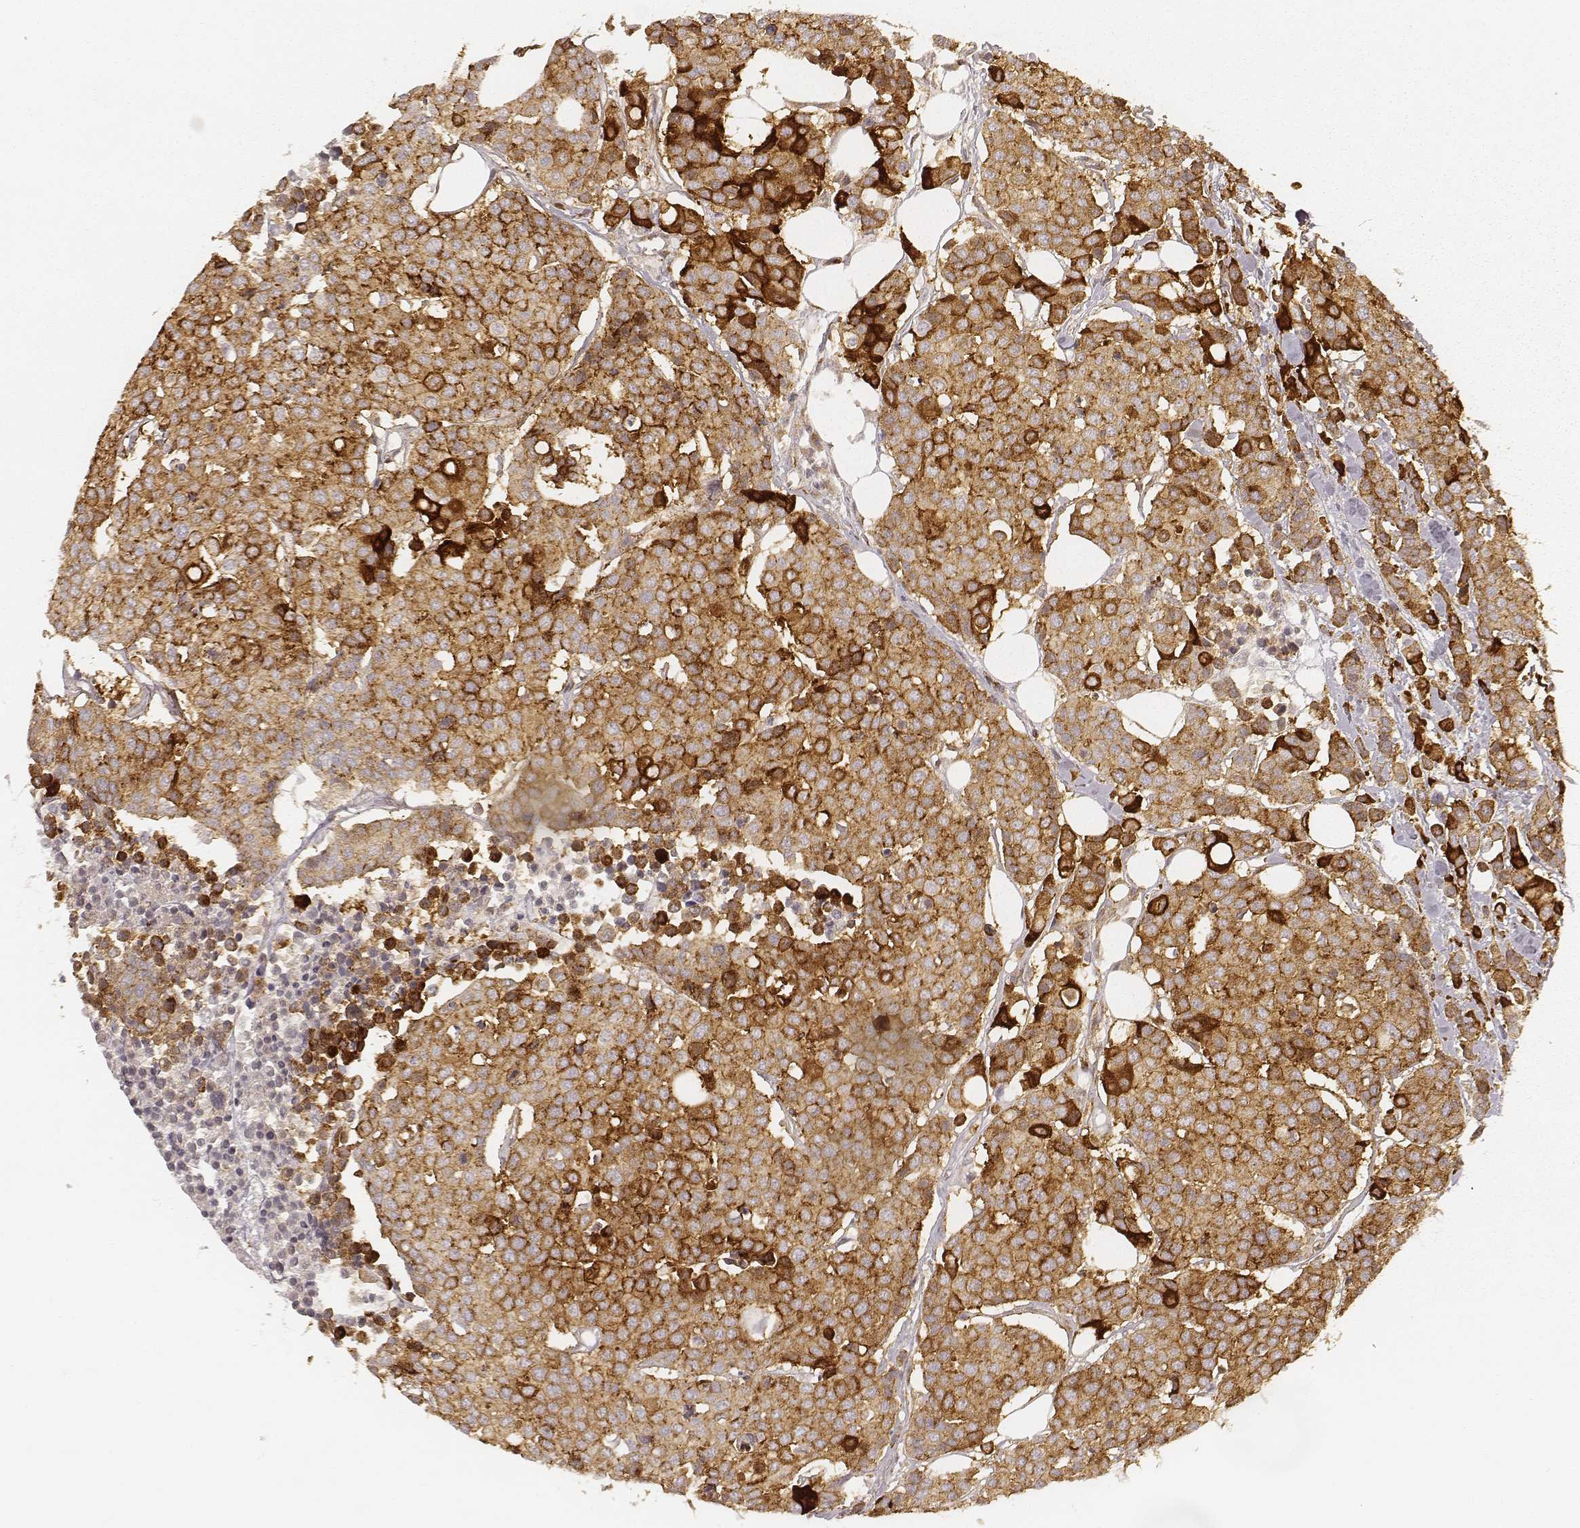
{"staining": {"intensity": "moderate", "quantity": ">75%", "location": "cytoplasmic/membranous"}, "tissue": "carcinoid", "cell_type": "Tumor cells", "image_type": "cancer", "snomed": [{"axis": "morphology", "description": "Carcinoid, malignant, NOS"}, {"axis": "topography", "description": "Colon"}], "caption": "This is a photomicrograph of IHC staining of carcinoid, which shows moderate expression in the cytoplasmic/membranous of tumor cells.", "gene": "GORASP2", "patient": {"sex": "male", "age": 81}}